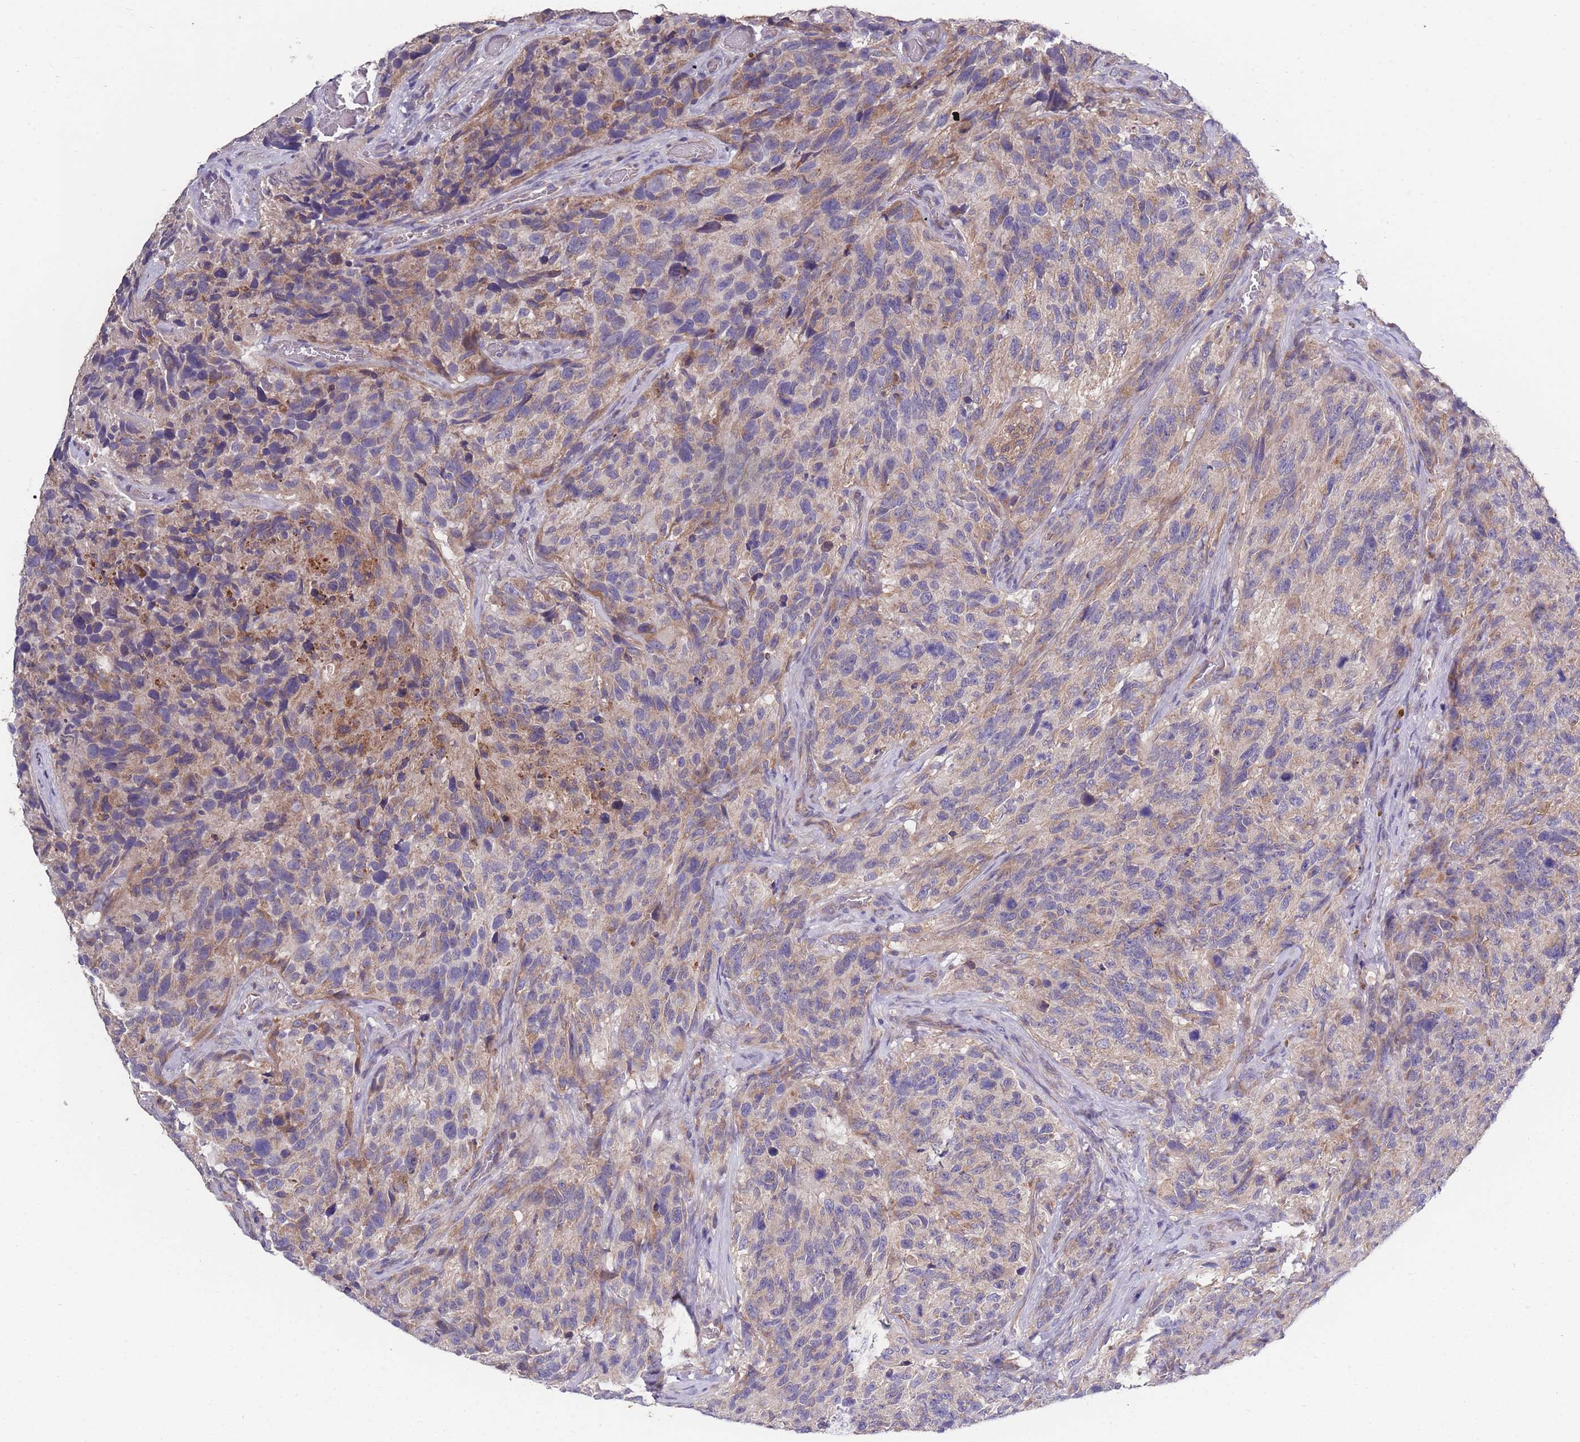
{"staining": {"intensity": "weak", "quantity": "25%-75%", "location": "cytoplasmic/membranous"}, "tissue": "glioma", "cell_type": "Tumor cells", "image_type": "cancer", "snomed": [{"axis": "morphology", "description": "Glioma, malignant, High grade"}, {"axis": "topography", "description": "Brain"}], "caption": "Immunohistochemical staining of human malignant glioma (high-grade) exhibits weak cytoplasmic/membranous protein staining in approximately 25%-75% of tumor cells.", "gene": "STIM2", "patient": {"sex": "male", "age": 69}}